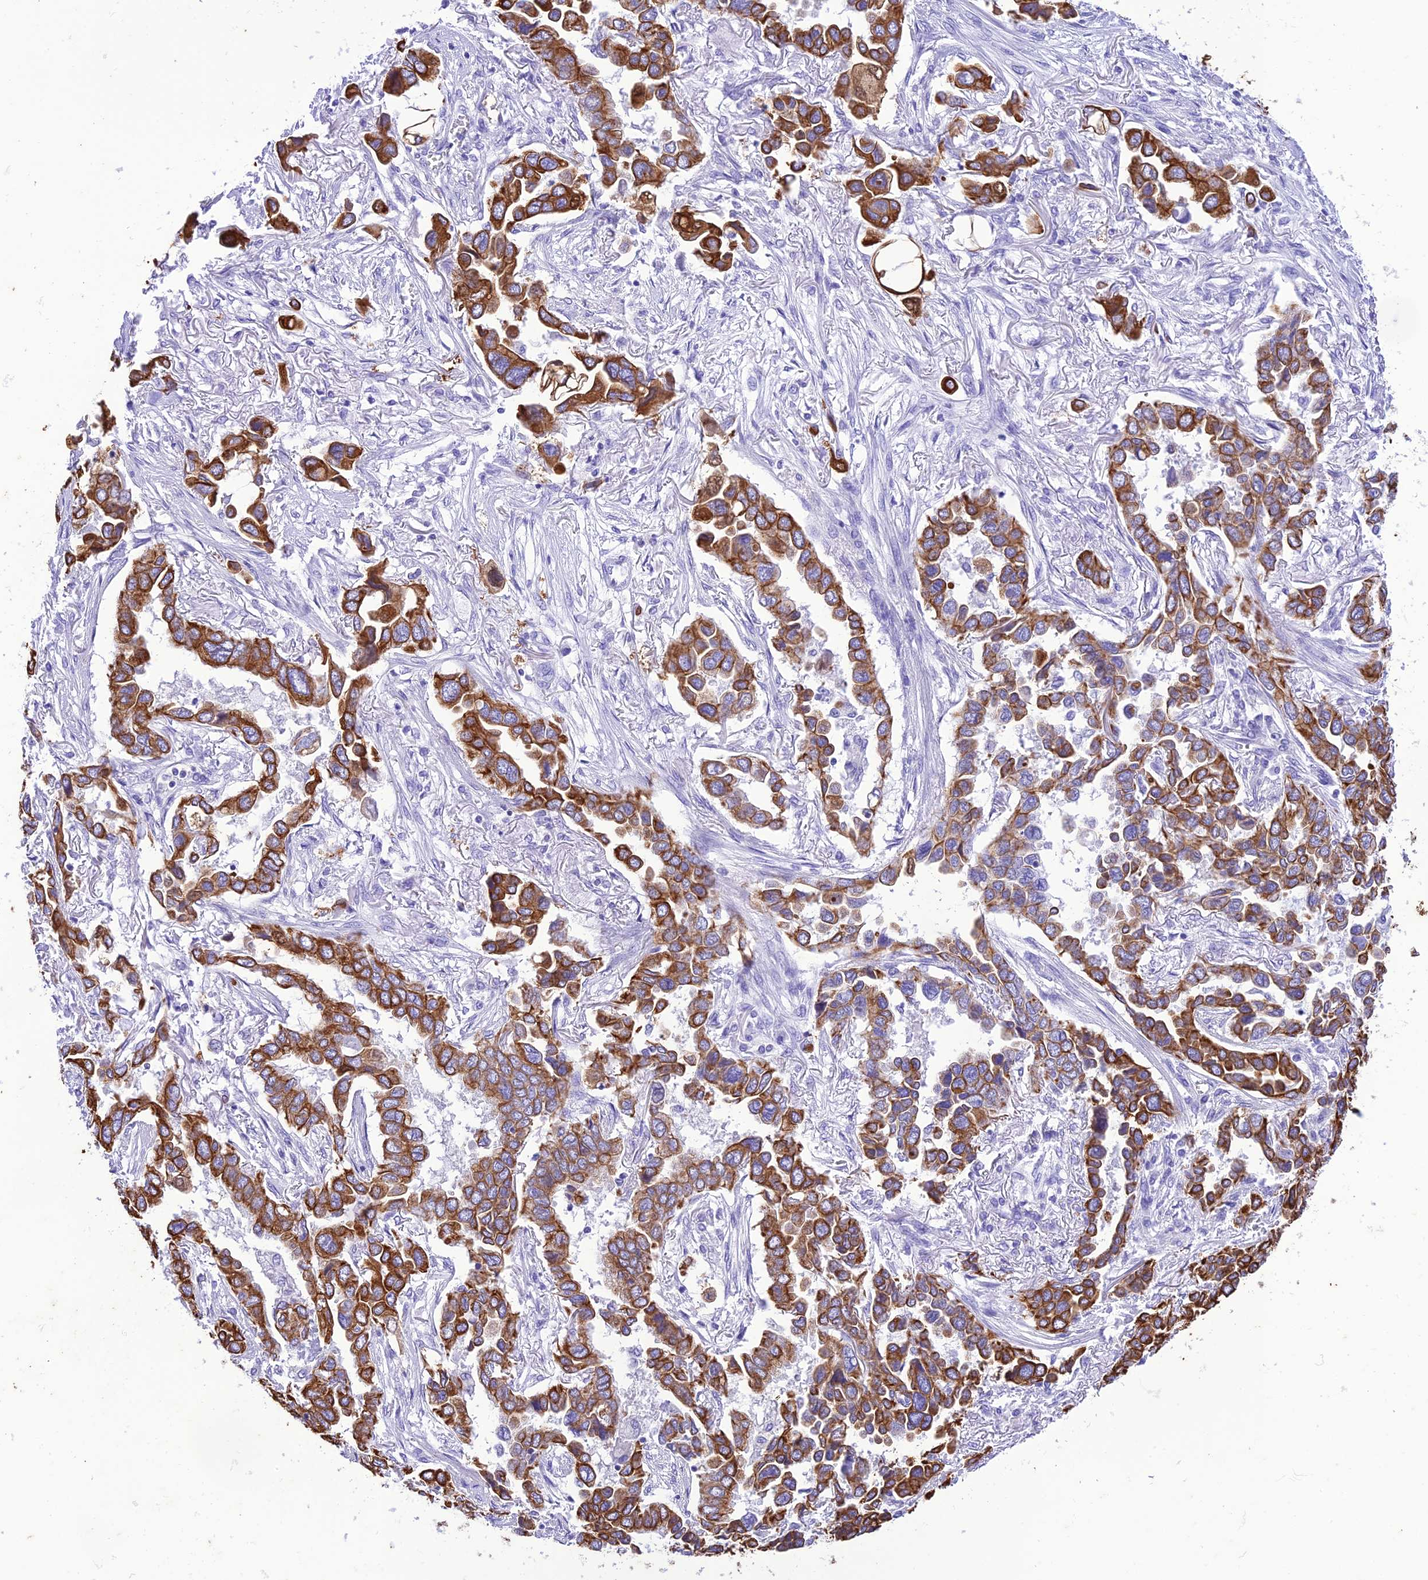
{"staining": {"intensity": "moderate", "quantity": ">75%", "location": "cytoplasmic/membranous"}, "tissue": "lung cancer", "cell_type": "Tumor cells", "image_type": "cancer", "snomed": [{"axis": "morphology", "description": "Adenocarcinoma, NOS"}, {"axis": "topography", "description": "Lung"}], "caption": "A medium amount of moderate cytoplasmic/membranous staining is identified in about >75% of tumor cells in adenocarcinoma (lung) tissue.", "gene": "VPS52", "patient": {"sex": "female", "age": 76}}